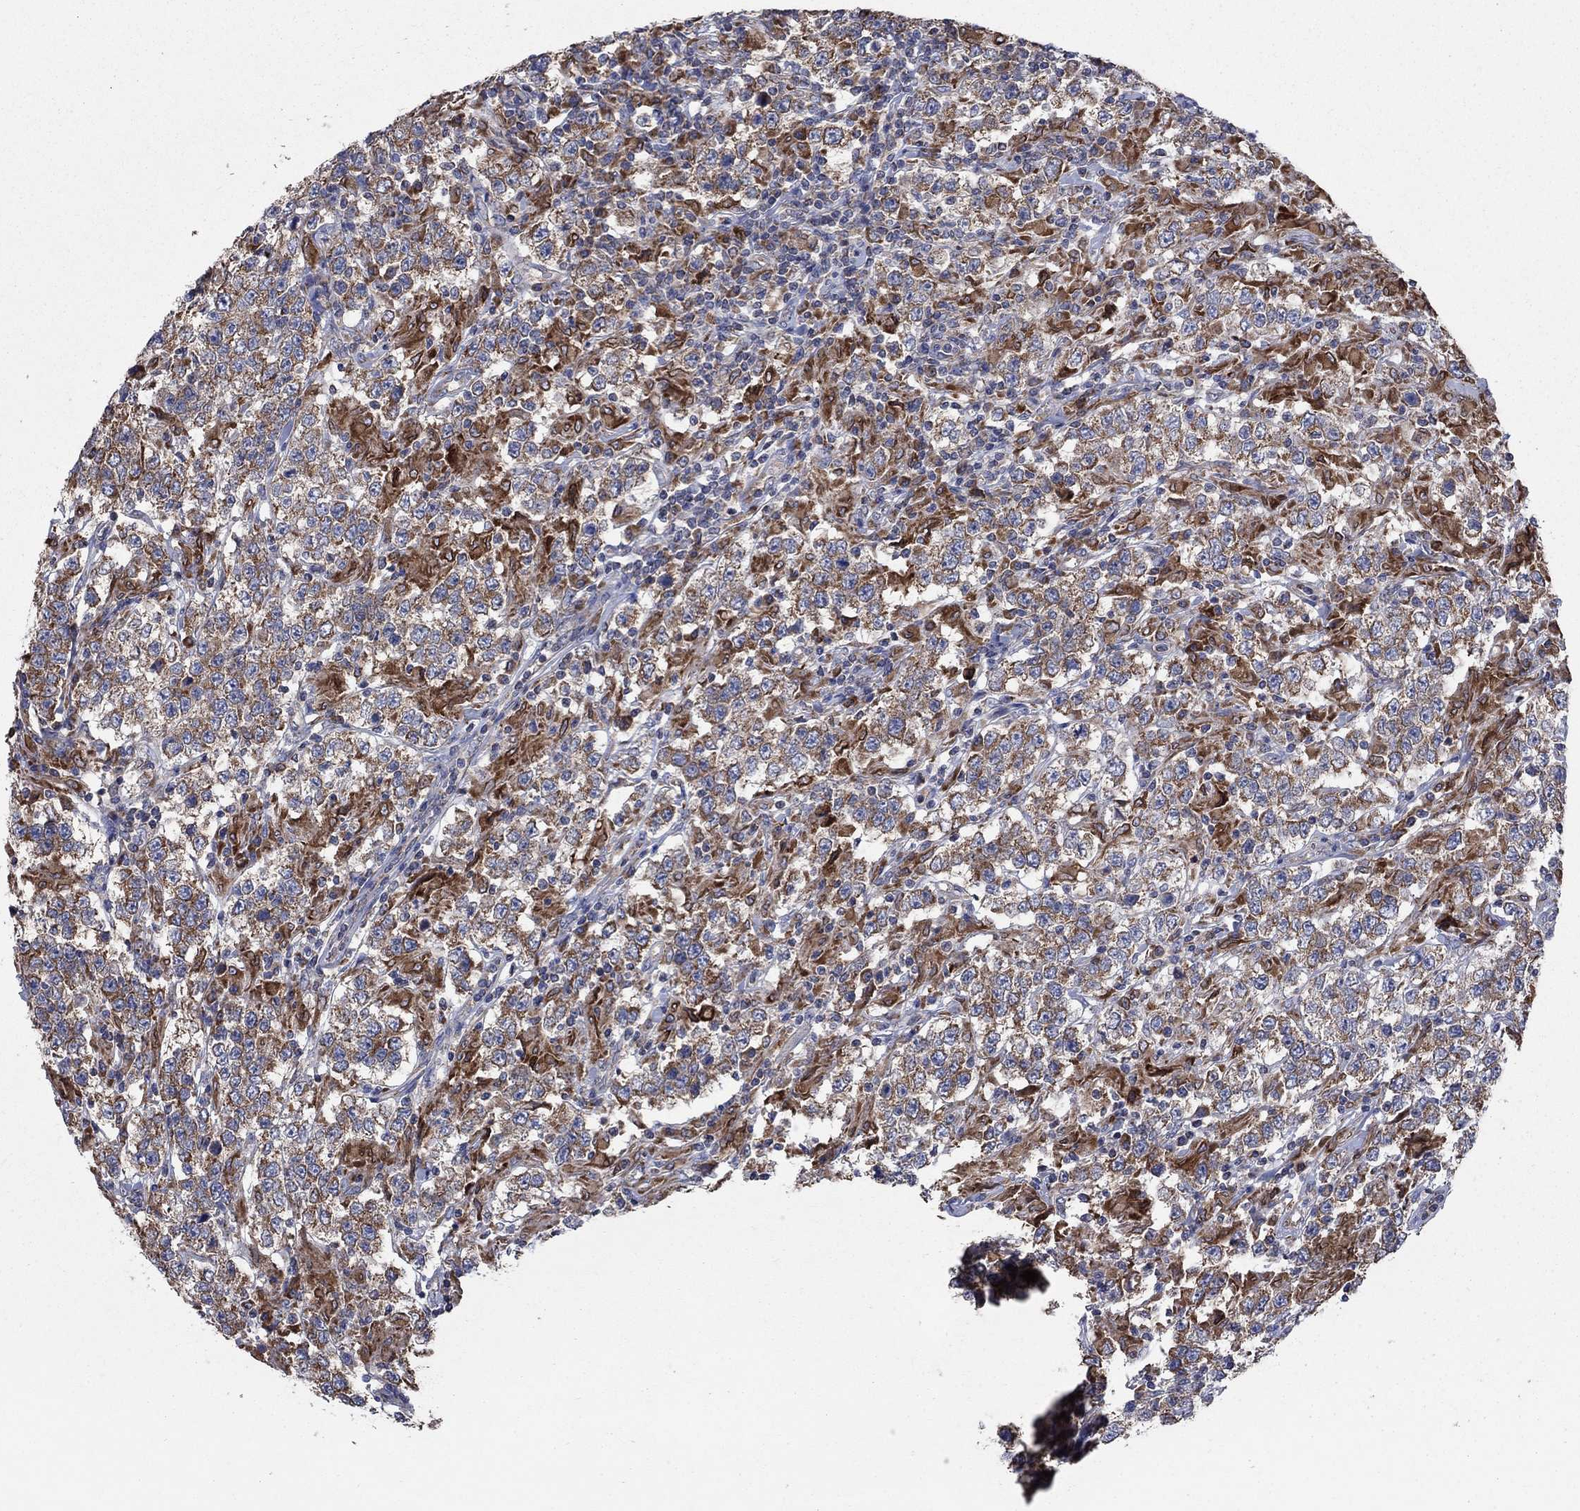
{"staining": {"intensity": "moderate", "quantity": ">75%", "location": "cytoplasmic/membranous"}, "tissue": "testis cancer", "cell_type": "Tumor cells", "image_type": "cancer", "snomed": [{"axis": "morphology", "description": "Seminoma, NOS"}, {"axis": "morphology", "description": "Carcinoma, Embryonal, NOS"}, {"axis": "topography", "description": "Testis"}], "caption": "A brown stain shows moderate cytoplasmic/membranous positivity of a protein in human testis cancer tumor cells. (IHC, brightfield microscopy, high magnification).", "gene": "NCEH1", "patient": {"sex": "male", "age": 41}}